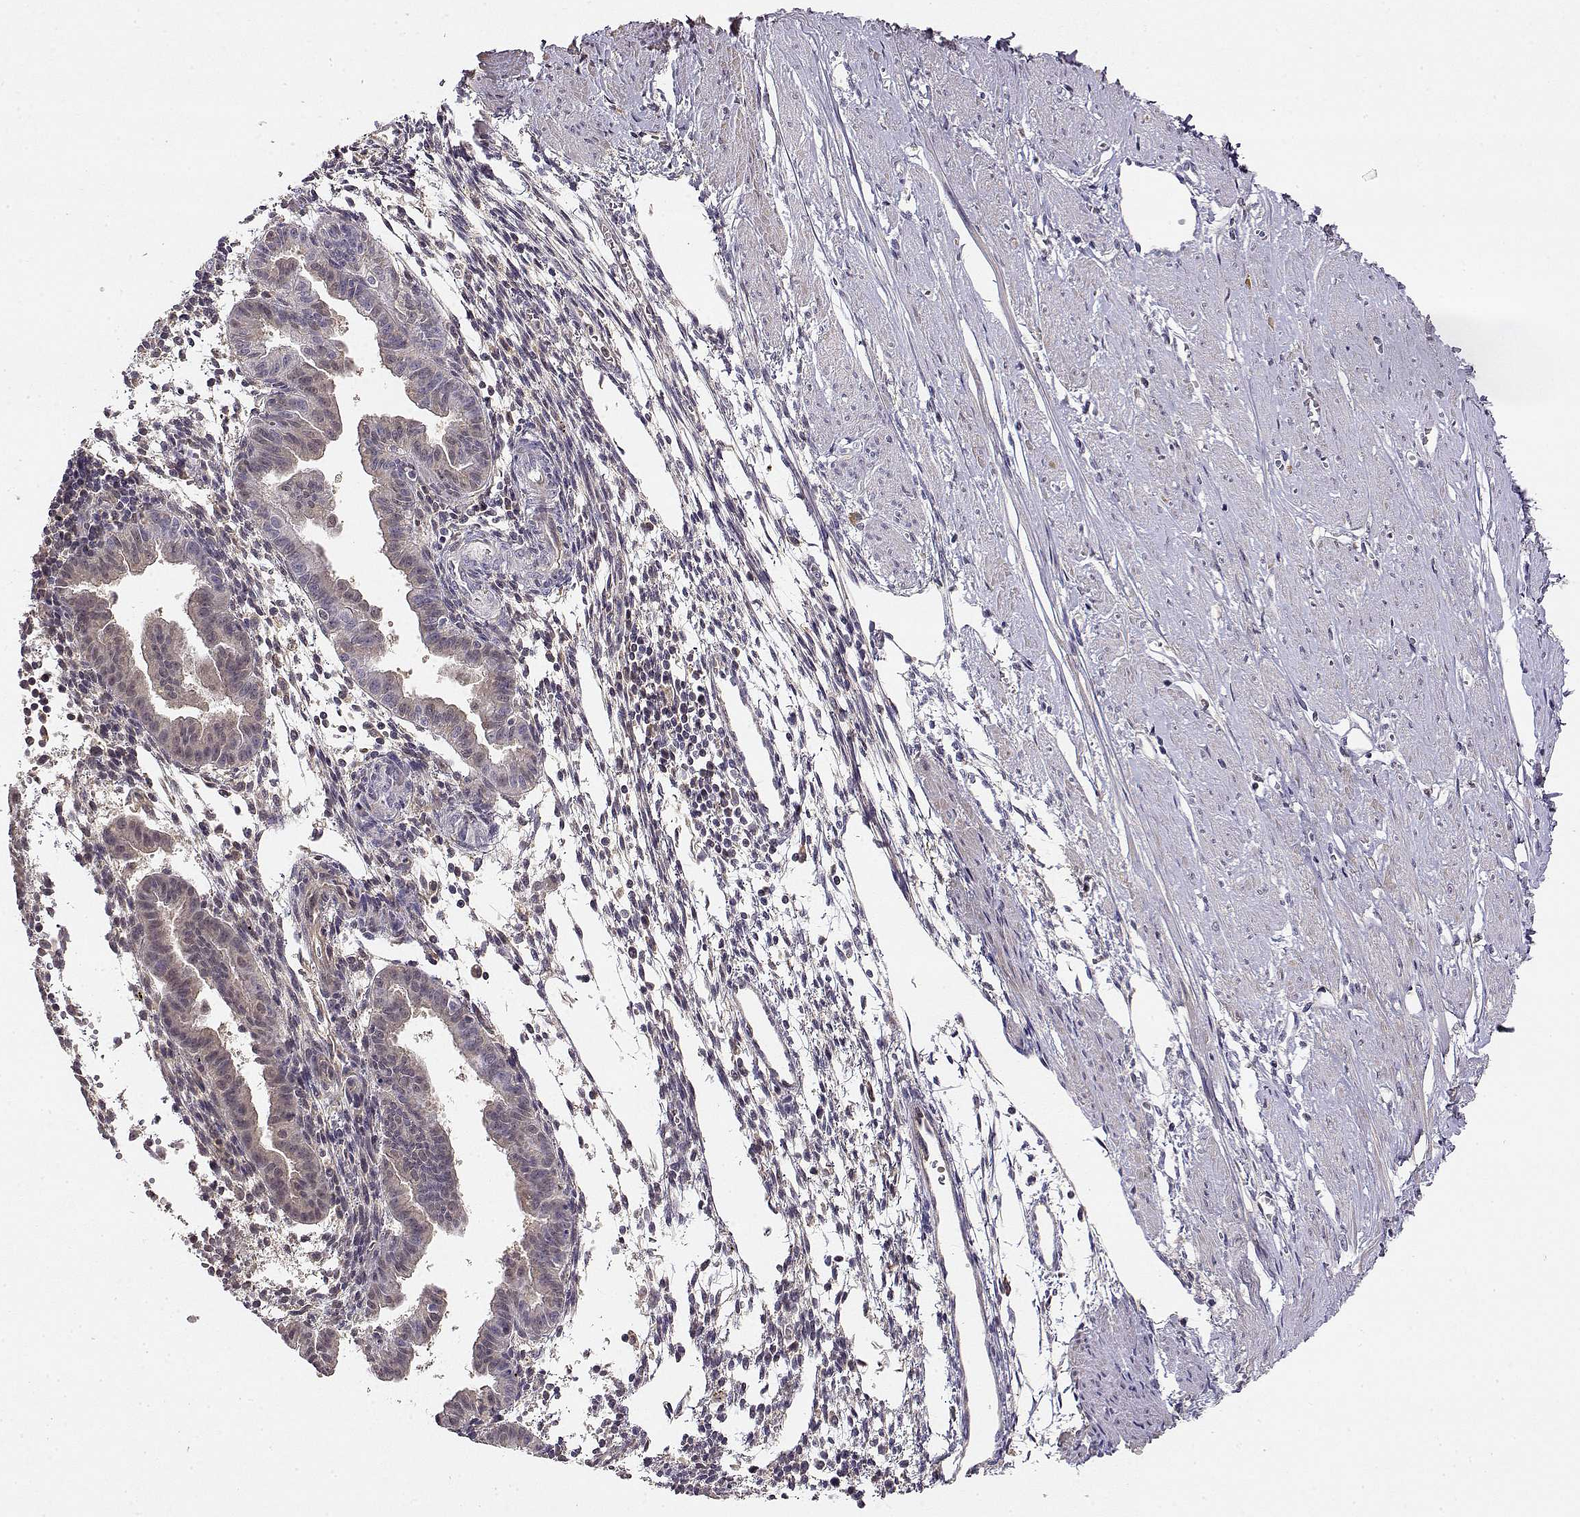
{"staining": {"intensity": "negative", "quantity": "none", "location": "none"}, "tissue": "endometrium", "cell_type": "Cells in endometrial stroma", "image_type": "normal", "snomed": [{"axis": "morphology", "description": "Normal tissue, NOS"}, {"axis": "topography", "description": "Endometrium"}], "caption": "This is an immunohistochemistry micrograph of normal human endometrium. There is no positivity in cells in endometrial stroma.", "gene": "TACR1", "patient": {"sex": "female", "age": 37}}